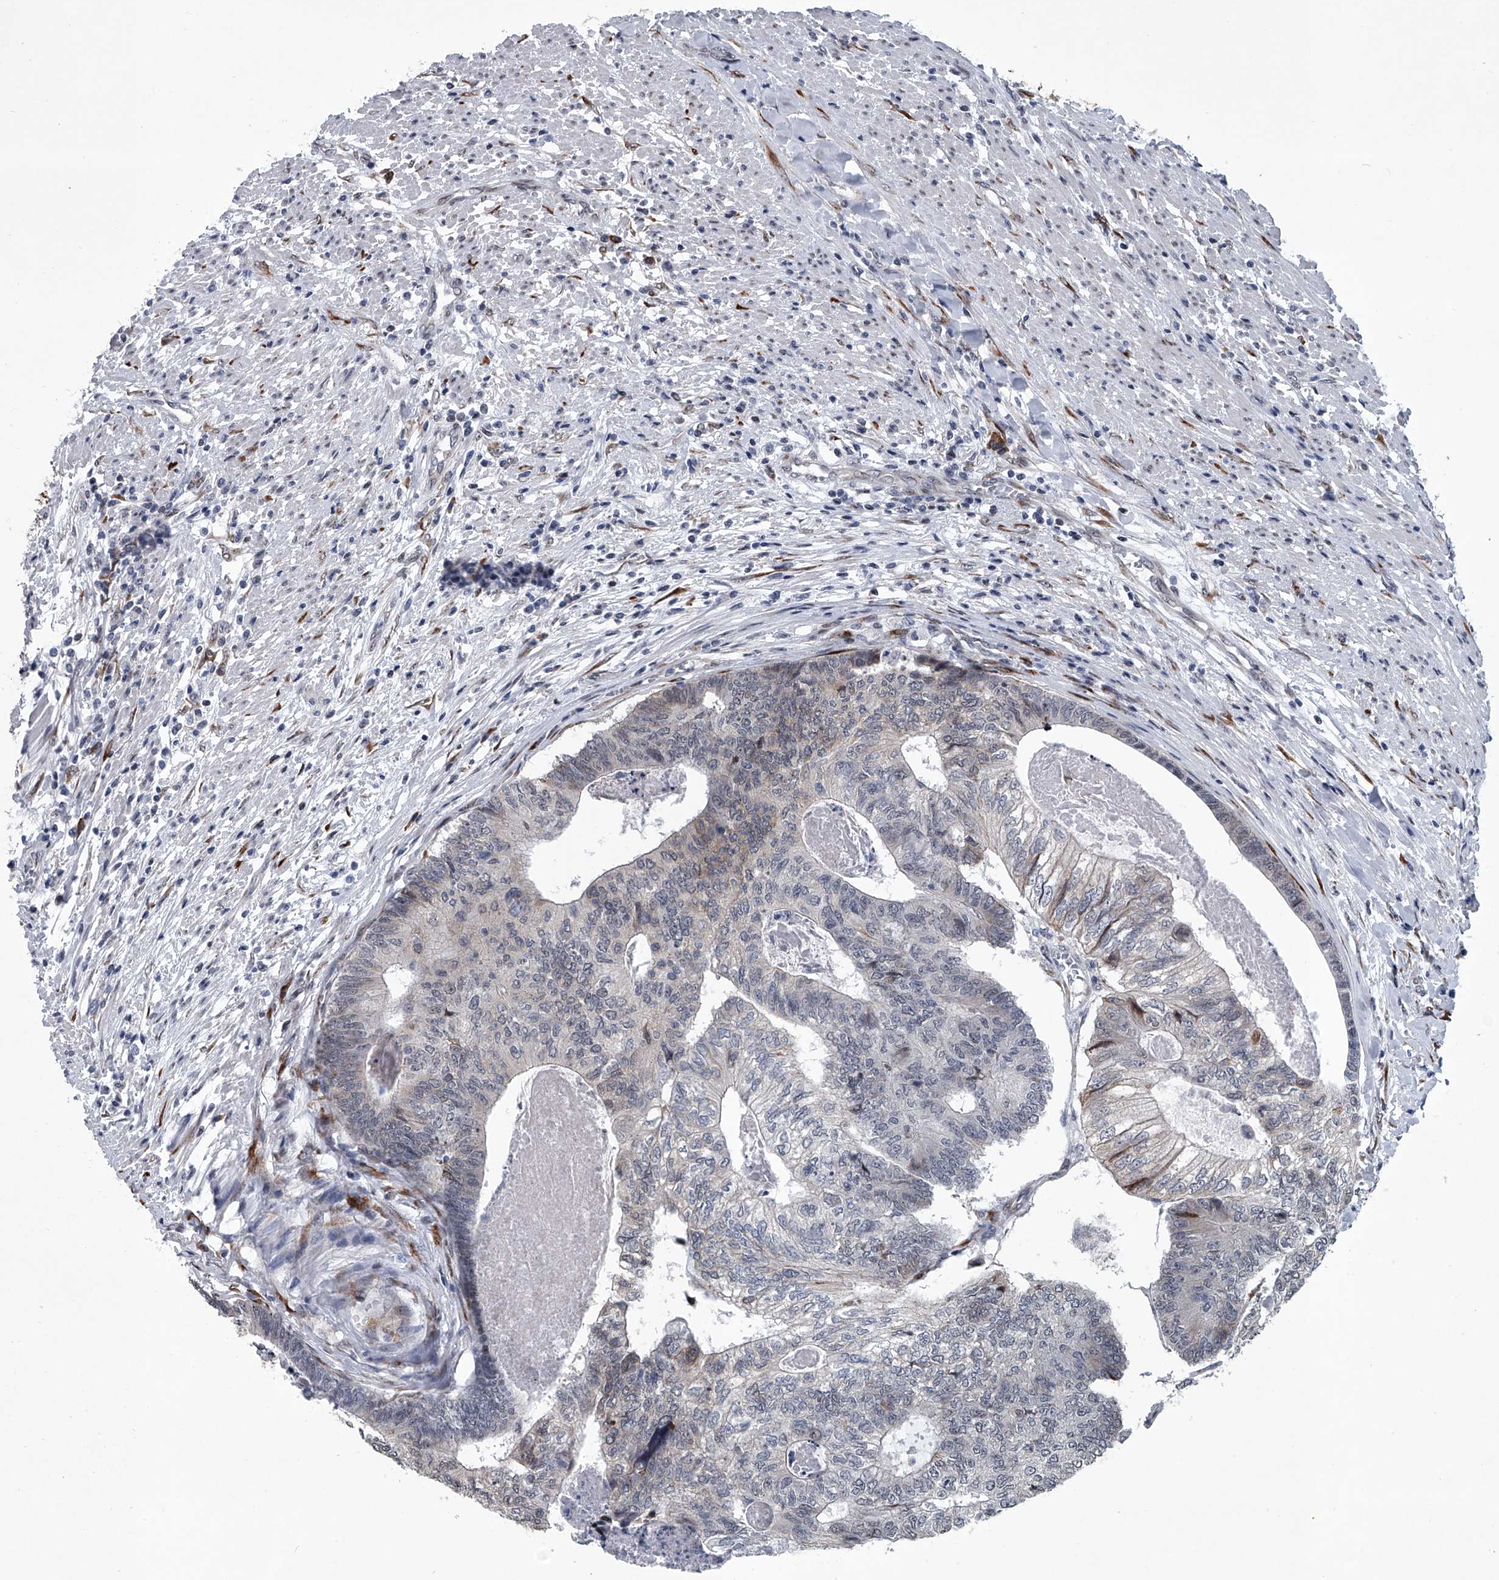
{"staining": {"intensity": "moderate", "quantity": "<25%", "location": "cytoplasmic/membranous"}, "tissue": "colorectal cancer", "cell_type": "Tumor cells", "image_type": "cancer", "snomed": [{"axis": "morphology", "description": "Adenocarcinoma, NOS"}, {"axis": "topography", "description": "Colon"}], "caption": "Human colorectal adenocarcinoma stained with a brown dye demonstrates moderate cytoplasmic/membranous positive expression in approximately <25% of tumor cells.", "gene": "PPP2R5D", "patient": {"sex": "female", "age": 67}}